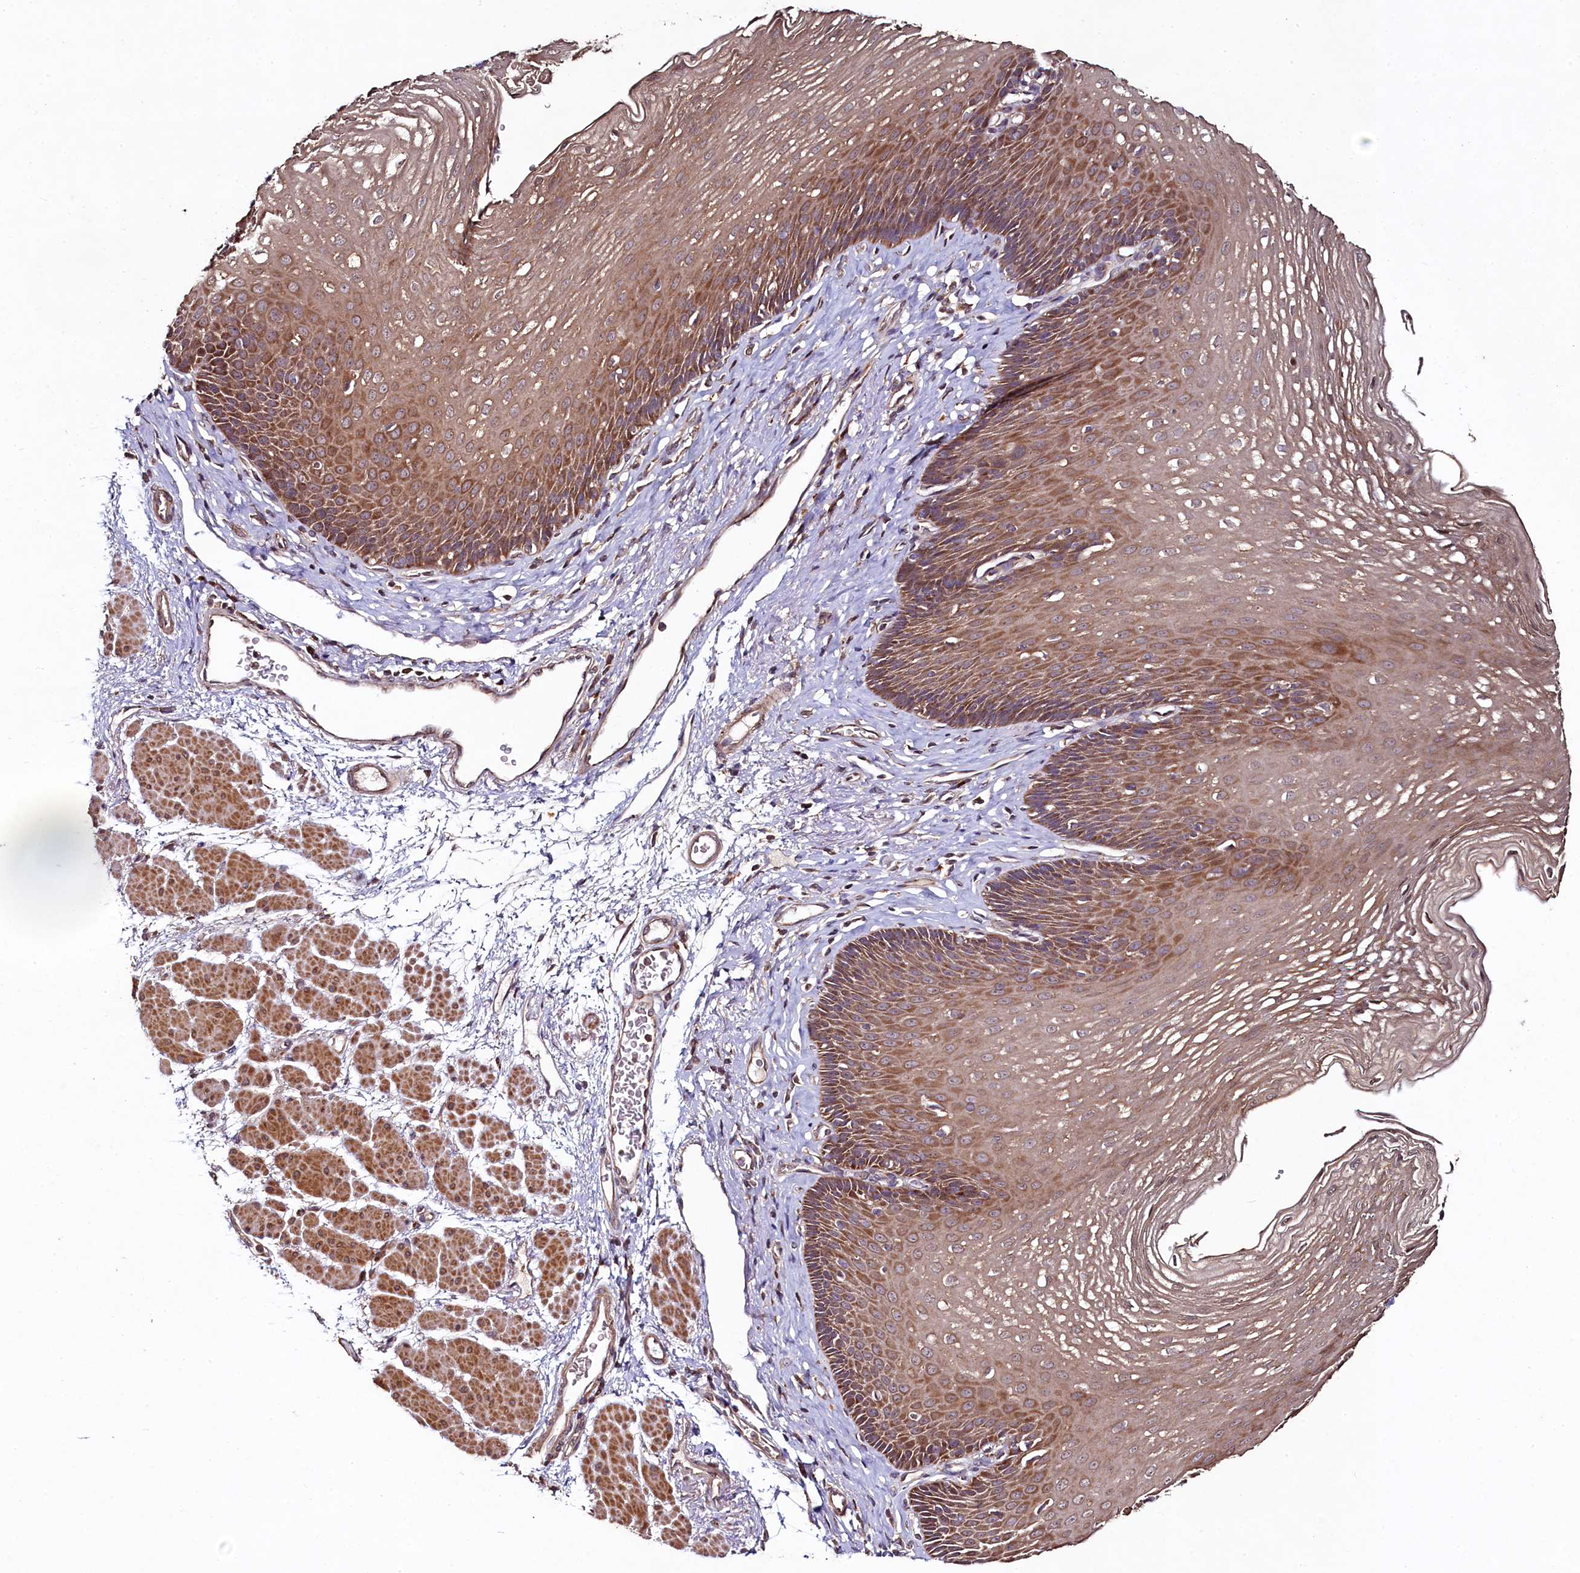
{"staining": {"intensity": "moderate", "quantity": ">75%", "location": "cytoplasmic/membranous"}, "tissue": "esophagus", "cell_type": "Squamous epithelial cells", "image_type": "normal", "snomed": [{"axis": "morphology", "description": "Normal tissue, NOS"}, {"axis": "topography", "description": "Esophagus"}], "caption": "High-magnification brightfield microscopy of benign esophagus stained with DAB (brown) and counterstained with hematoxylin (blue). squamous epithelial cells exhibit moderate cytoplasmic/membranous positivity is seen in approximately>75% of cells.", "gene": "SEC24C", "patient": {"sex": "female", "age": 66}}